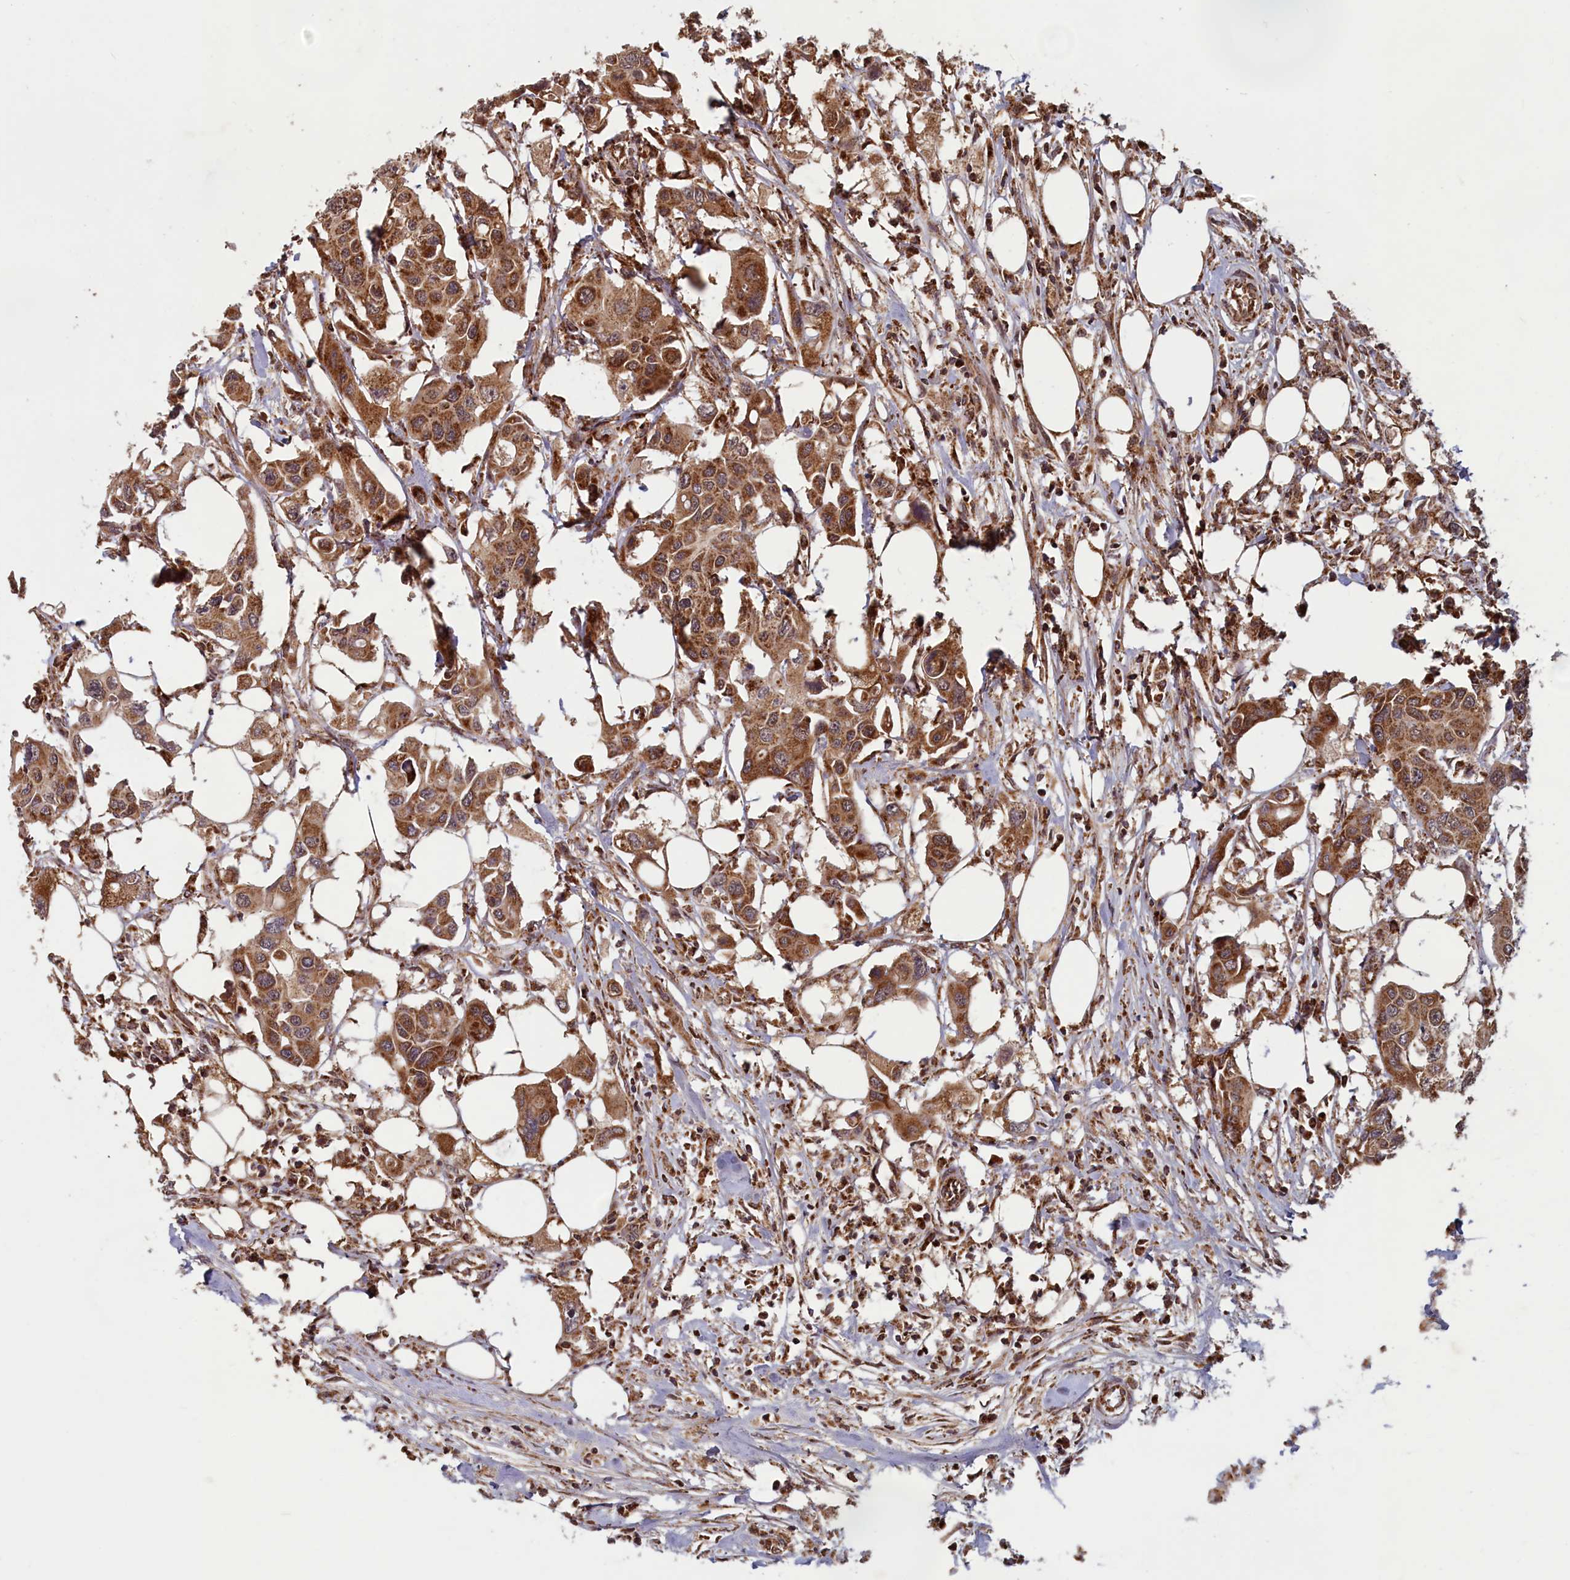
{"staining": {"intensity": "strong", "quantity": ">75%", "location": "cytoplasmic/membranous"}, "tissue": "colorectal cancer", "cell_type": "Tumor cells", "image_type": "cancer", "snomed": [{"axis": "morphology", "description": "Adenocarcinoma, NOS"}, {"axis": "topography", "description": "Colon"}], "caption": "Adenocarcinoma (colorectal) was stained to show a protein in brown. There is high levels of strong cytoplasmic/membranous expression in about >75% of tumor cells. The staining was performed using DAB (3,3'-diaminobenzidine), with brown indicating positive protein expression. Nuclei are stained blue with hematoxylin.", "gene": "CCDC15", "patient": {"sex": "male", "age": 77}}